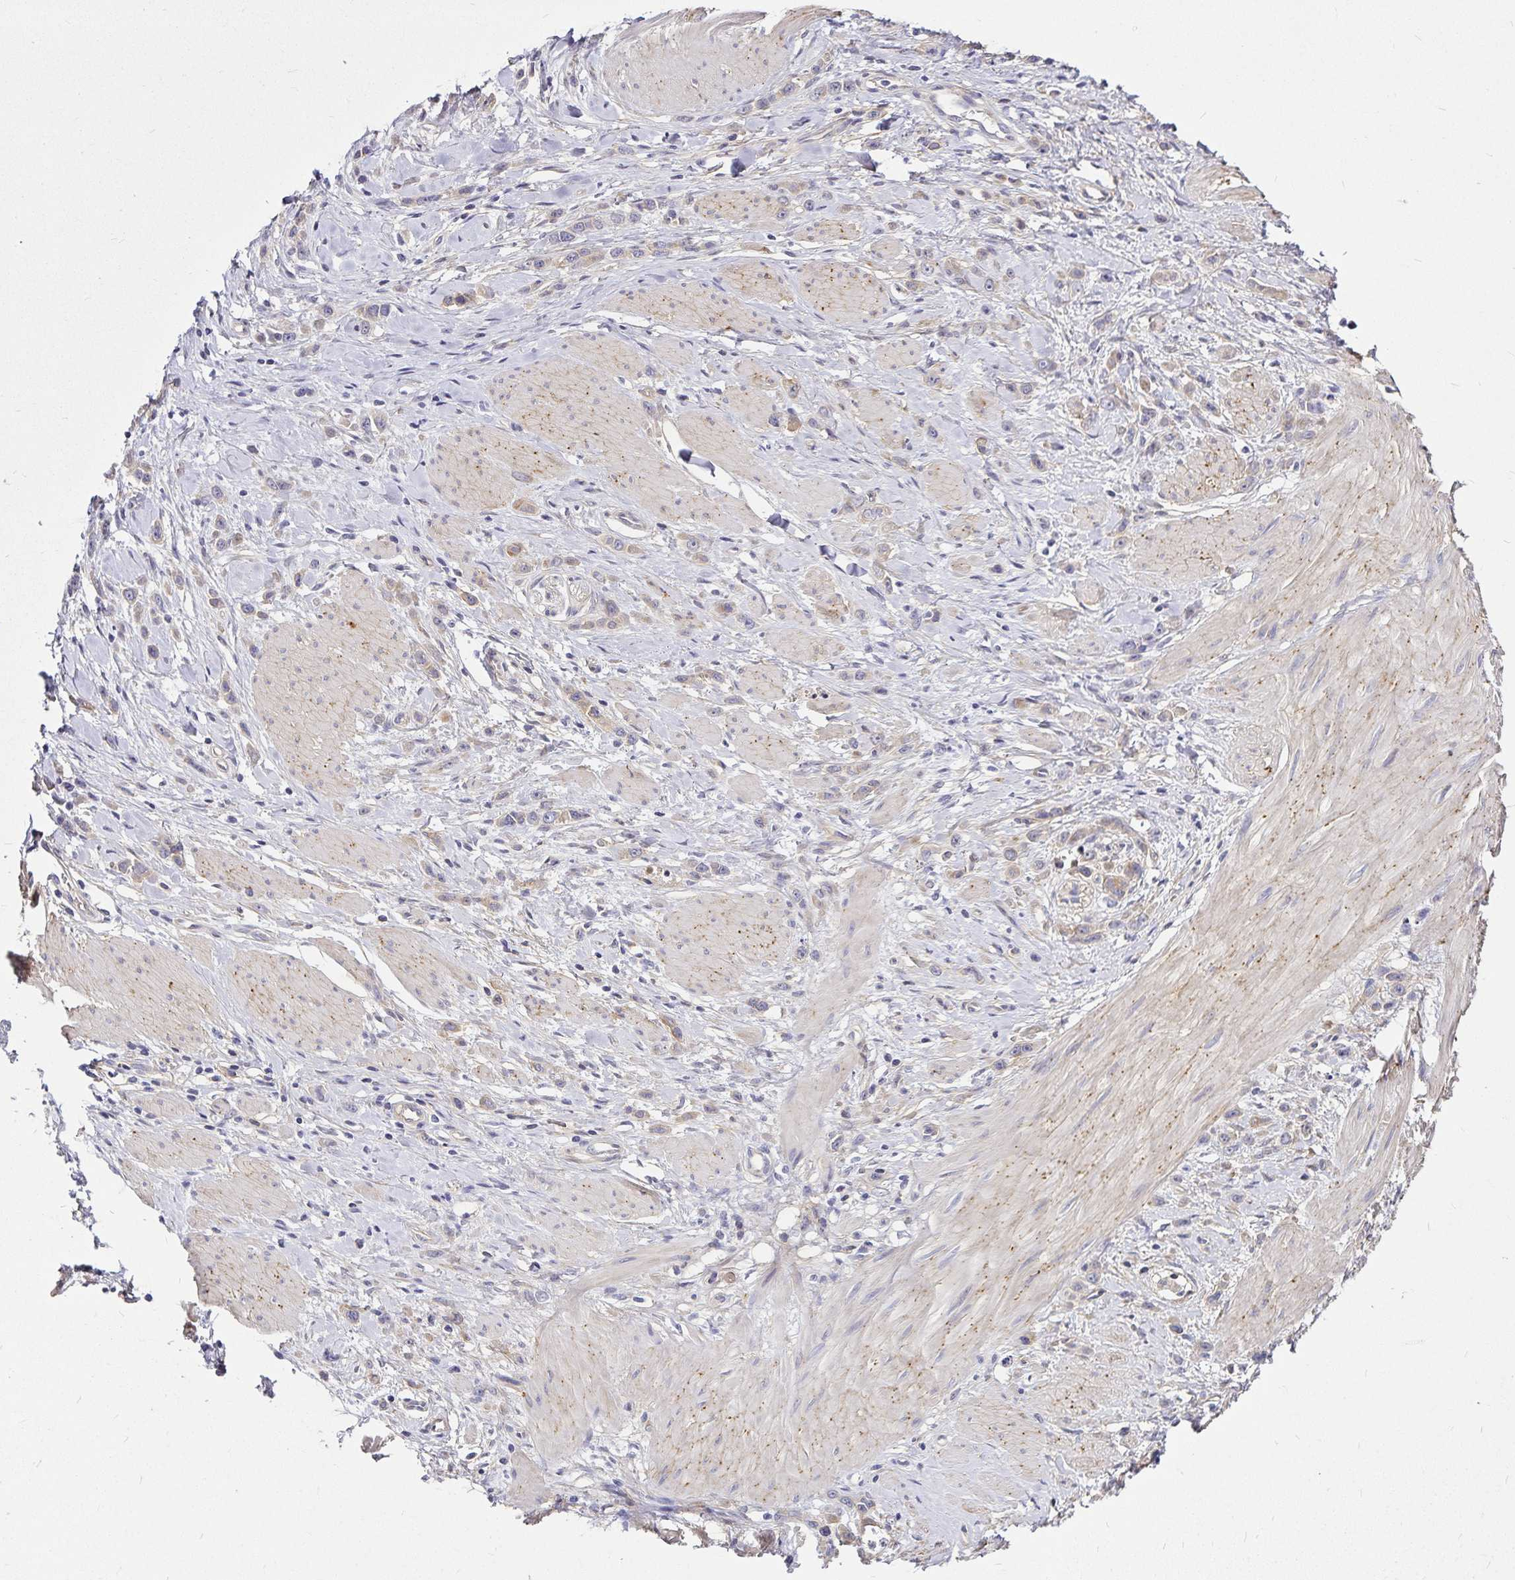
{"staining": {"intensity": "weak", "quantity": "25%-75%", "location": "cytoplasmic/membranous"}, "tissue": "stomach cancer", "cell_type": "Tumor cells", "image_type": "cancer", "snomed": [{"axis": "morphology", "description": "Adenocarcinoma, NOS"}, {"axis": "topography", "description": "Stomach"}], "caption": "Approximately 25%-75% of tumor cells in human adenocarcinoma (stomach) exhibit weak cytoplasmic/membranous protein staining as visualized by brown immunohistochemical staining.", "gene": "GNG12", "patient": {"sex": "male", "age": 47}}